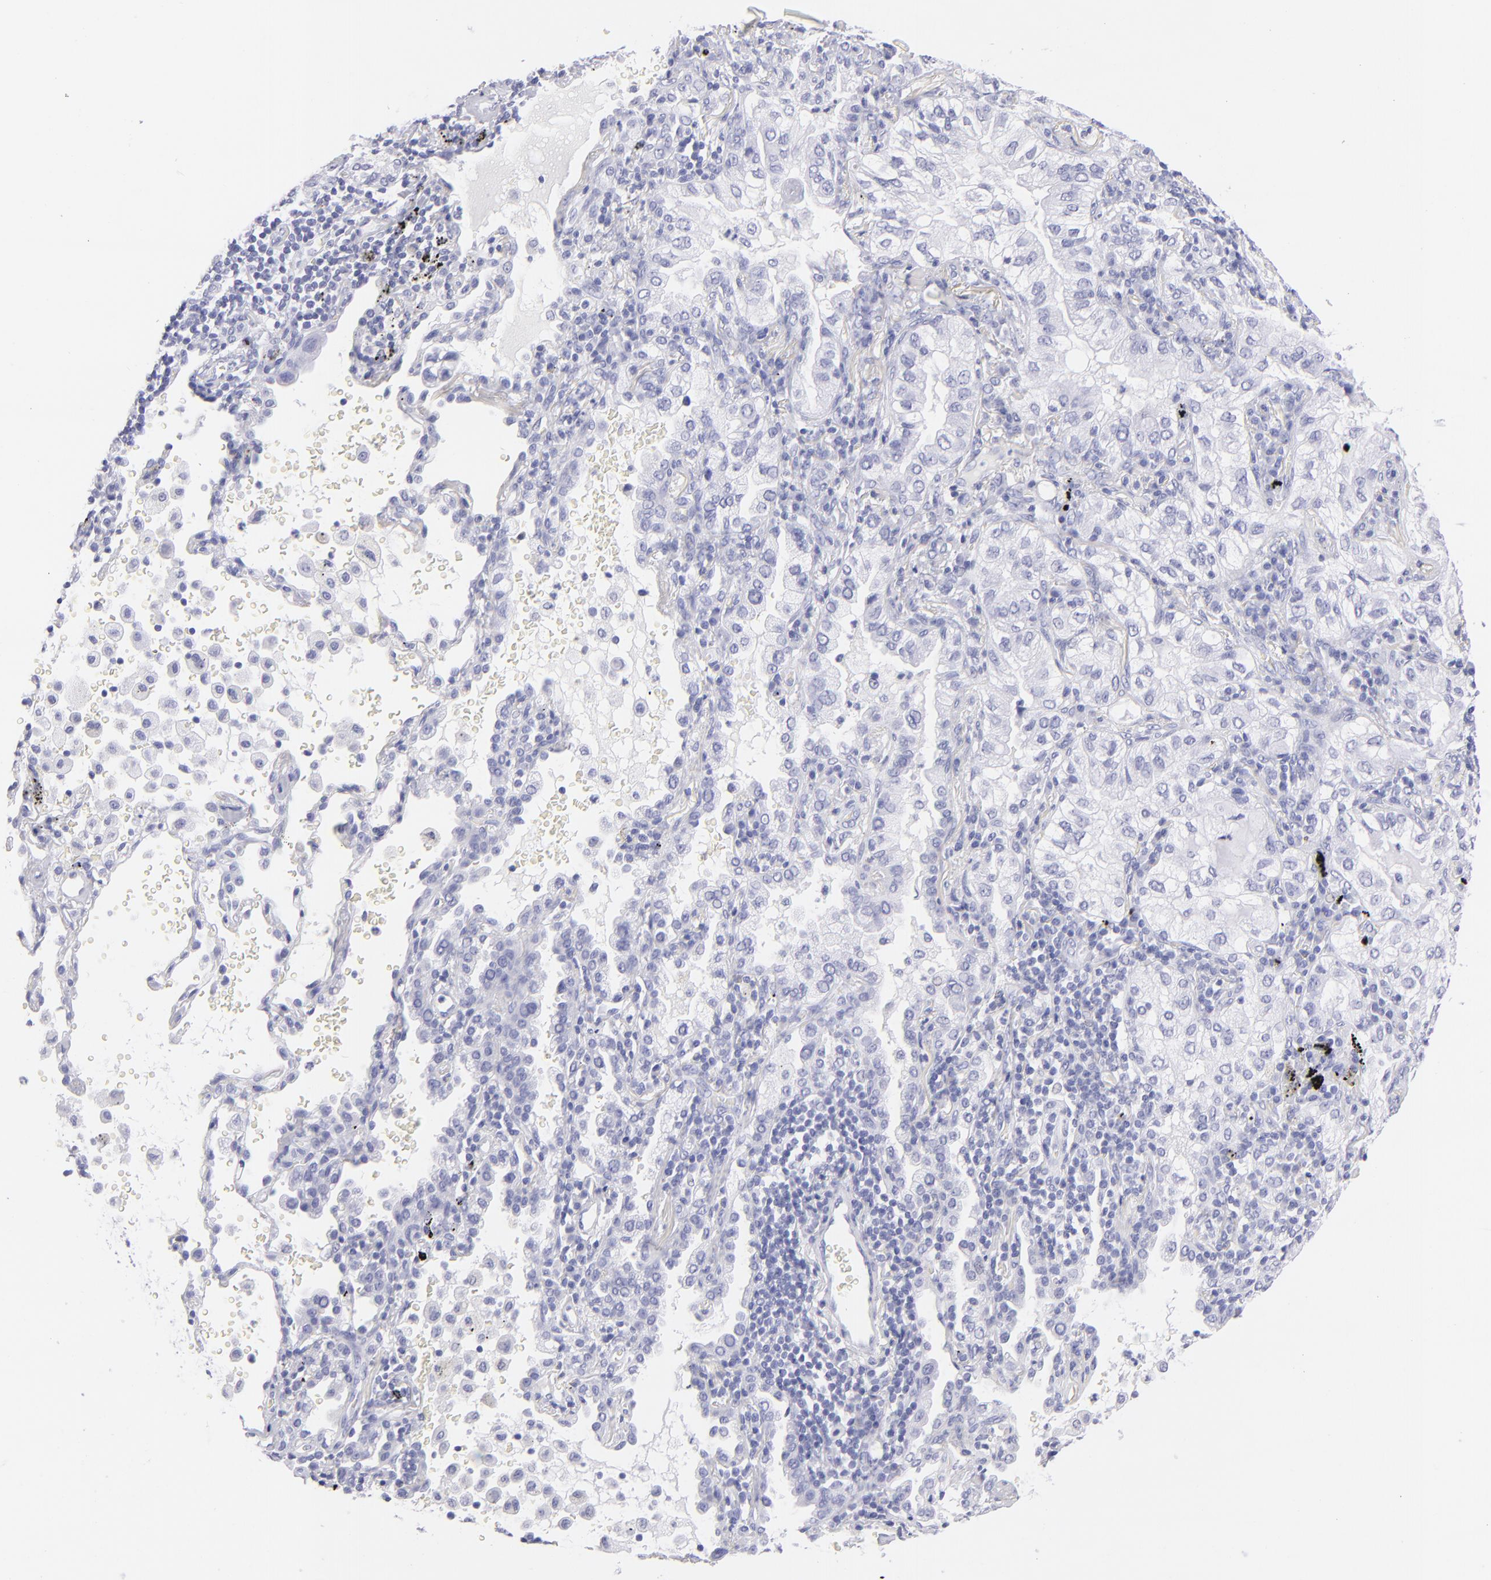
{"staining": {"intensity": "negative", "quantity": "none", "location": "none"}, "tissue": "lung cancer", "cell_type": "Tumor cells", "image_type": "cancer", "snomed": [{"axis": "morphology", "description": "Adenocarcinoma, NOS"}, {"axis": "topography", "description": "Lung"}], "caption": "Immunohistochemistry (IHC) histopathology image of human adenocarcinoma (lung) stained for a protein (brown), which exhibits no expression in tumor cells.", "gene": "PRPH", "patient": {"sex": "female", "age": 50}}